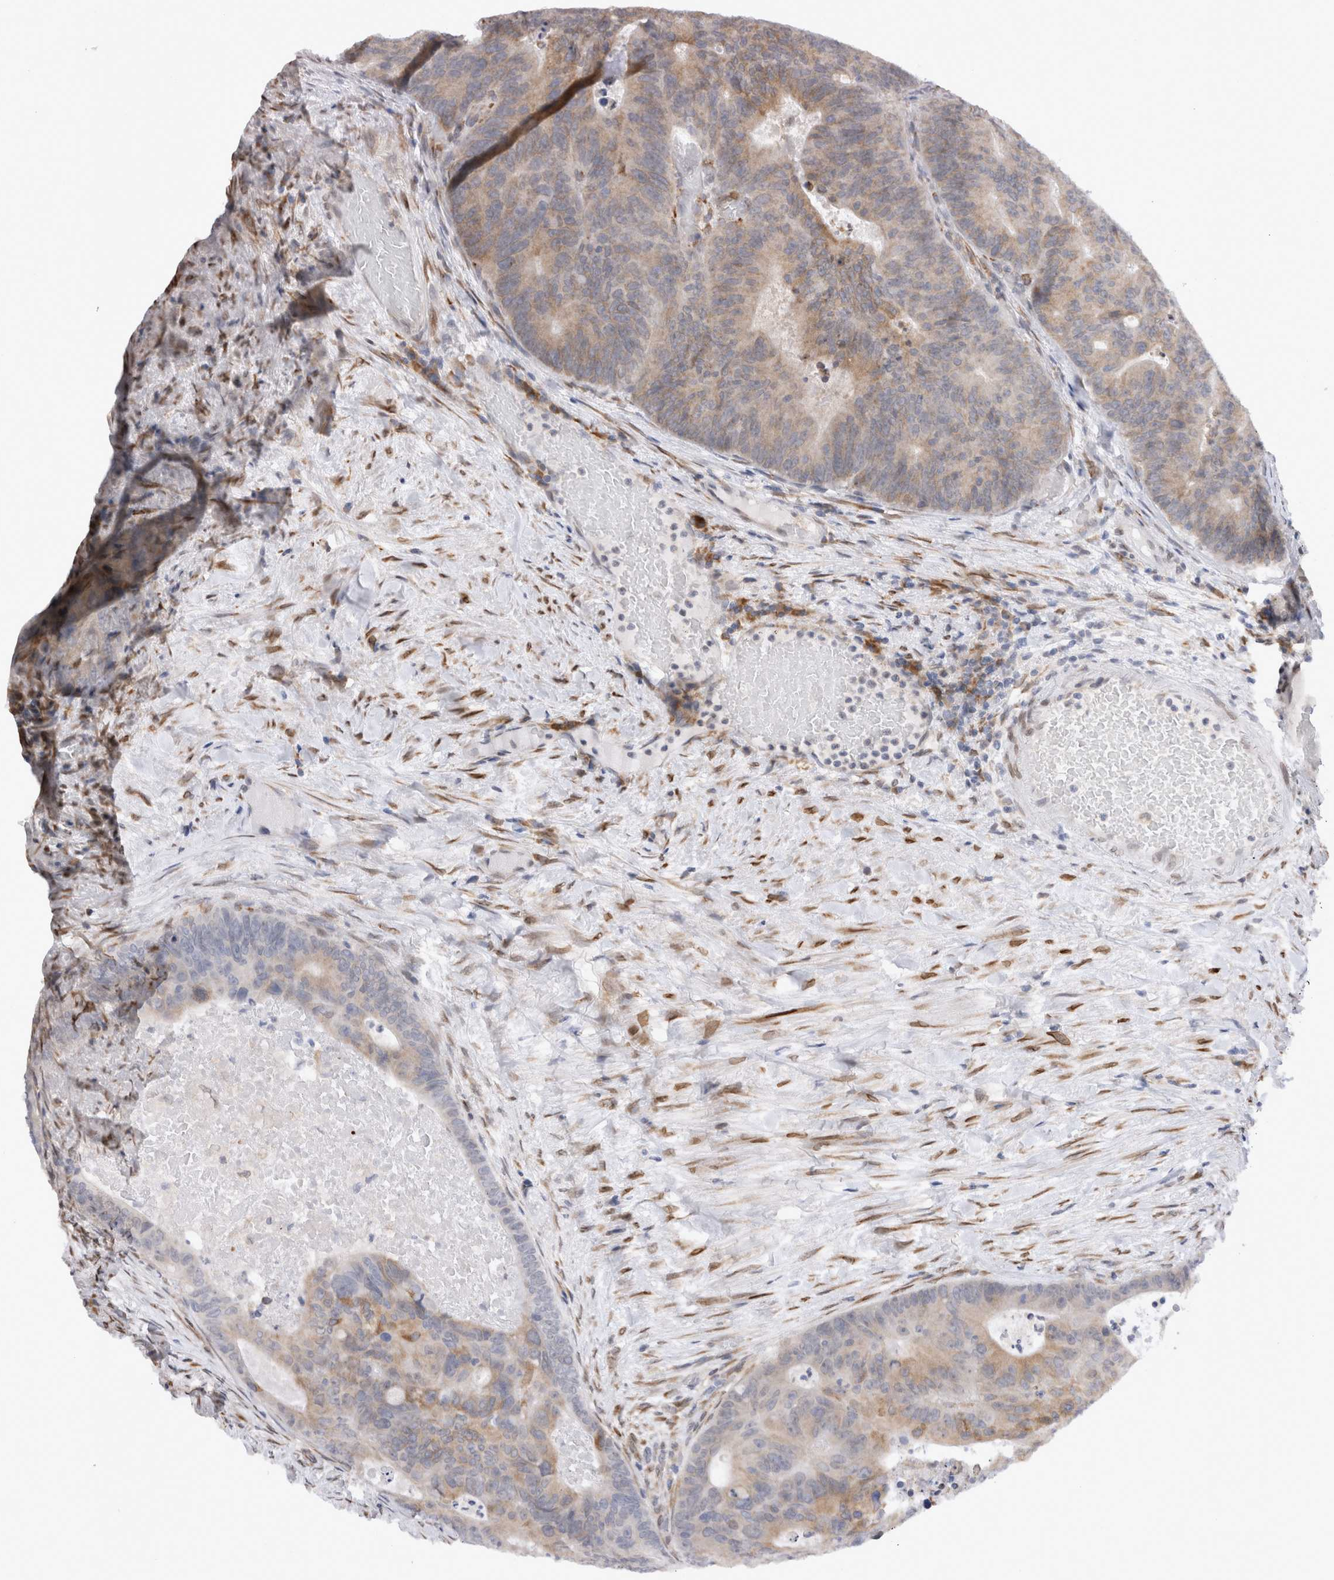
{"staining": {"intensity": "moderate", "quantity": "<25%", "location": "cytoplasmic/membranous"}, "tissue": "colorectal cancer", "cell_type": "Tumor cells", "image_type": "cancer", "snomed": [{"axis": "morphology", "description": "Adenocarcinoma, NOS"}, {"axis": "topography", "description": "Colon"}], "caption": "A brown stain shows moderate cytoplasmic/membranous staining of a protein in colorectal cancer (adenocarcinoma) tumor cells.", "gene": "VCPIP1", "patient": {"sex": "male", "age": 87}}